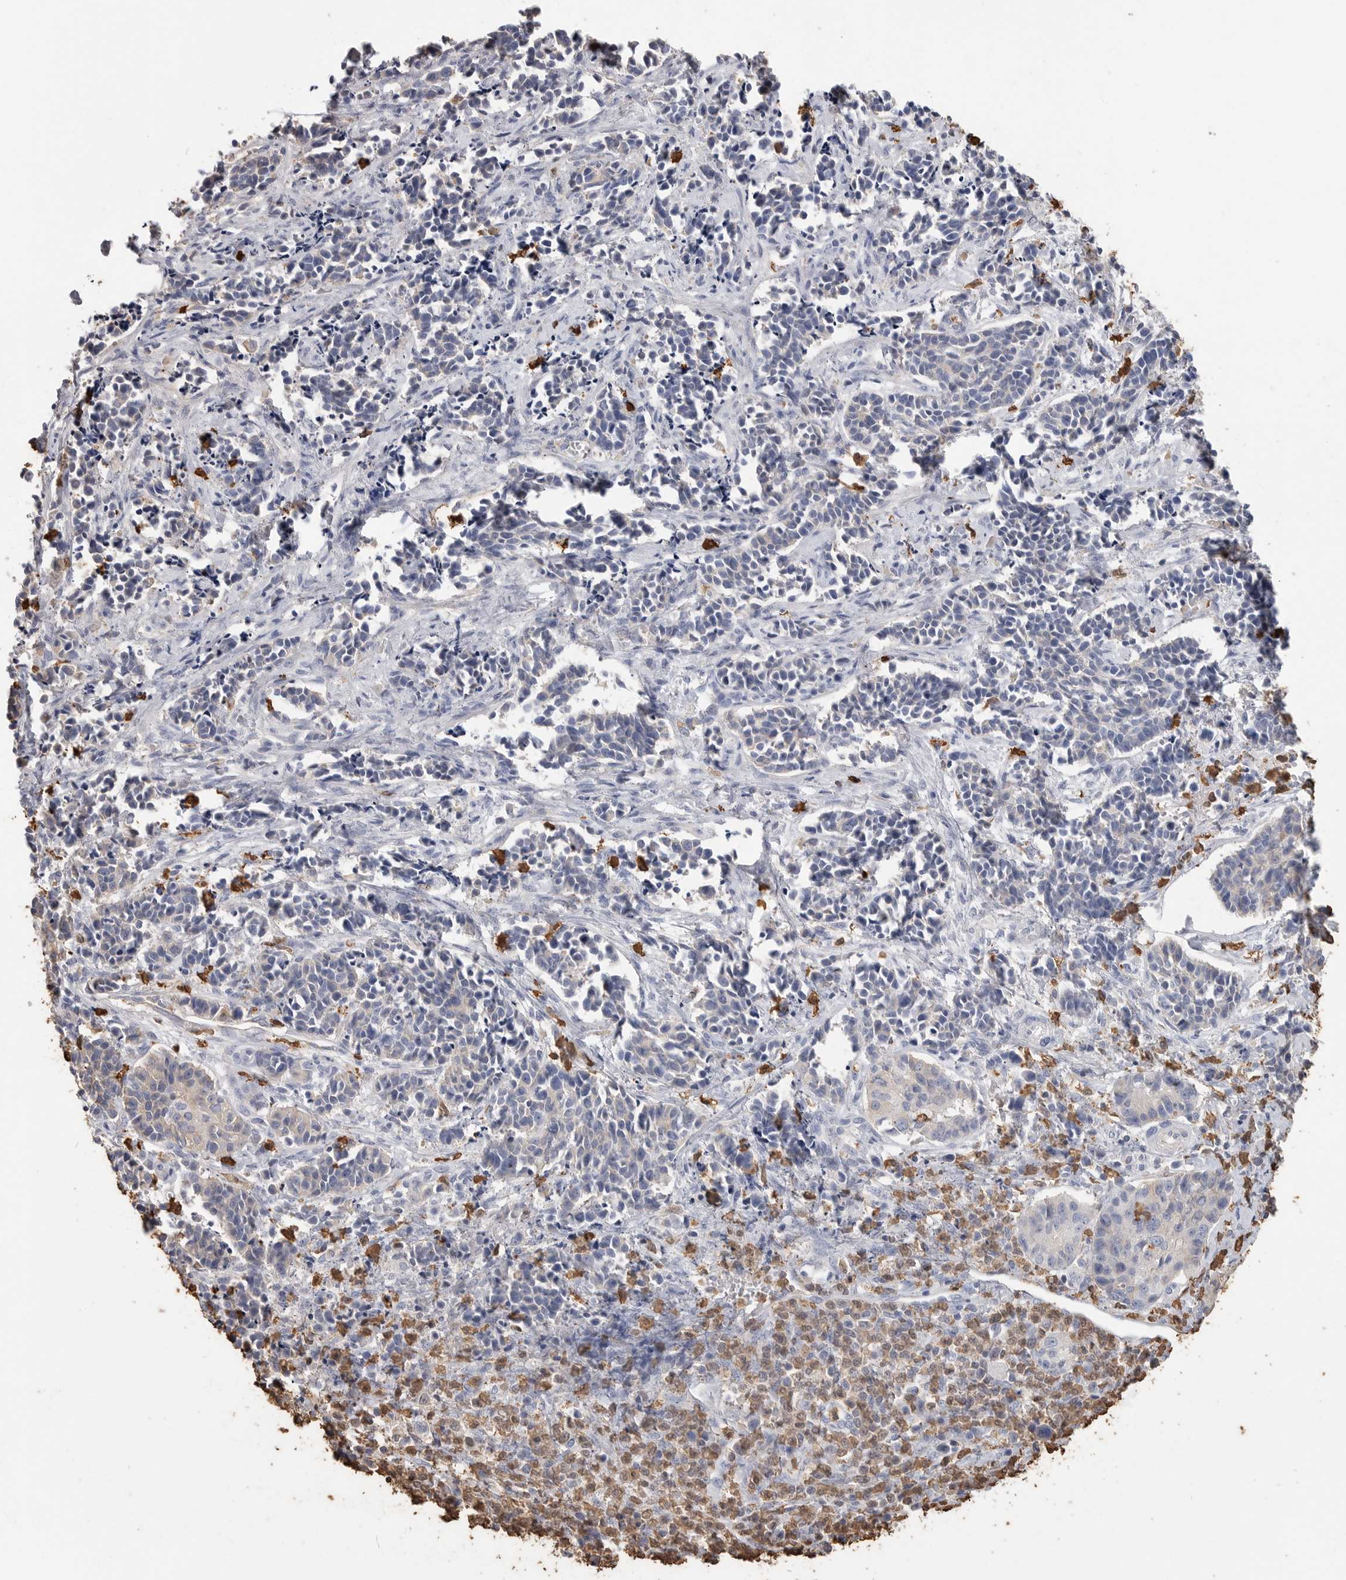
{"staining": {"intensity": "negative", "quantity": "none", "location": "none"}, "tissue": "cervical cancer", "cell_type": "Tumor cells", "image_type": "cancer", "snomed": [{"axis": "morphology", "description": "Normal tissue, NOS"}, {"axis": "morphology", "description": "Squamous cell carcinoma, NOS"}, {"axis": "topography", "description": "Cervix"}], "caption": "Protein analysis of squamous cell carcinoma (cervical) shows no significant expression in tumor cells.", "gene": "CYB561D1", "patient": {"sex": "female", "age": 35}}